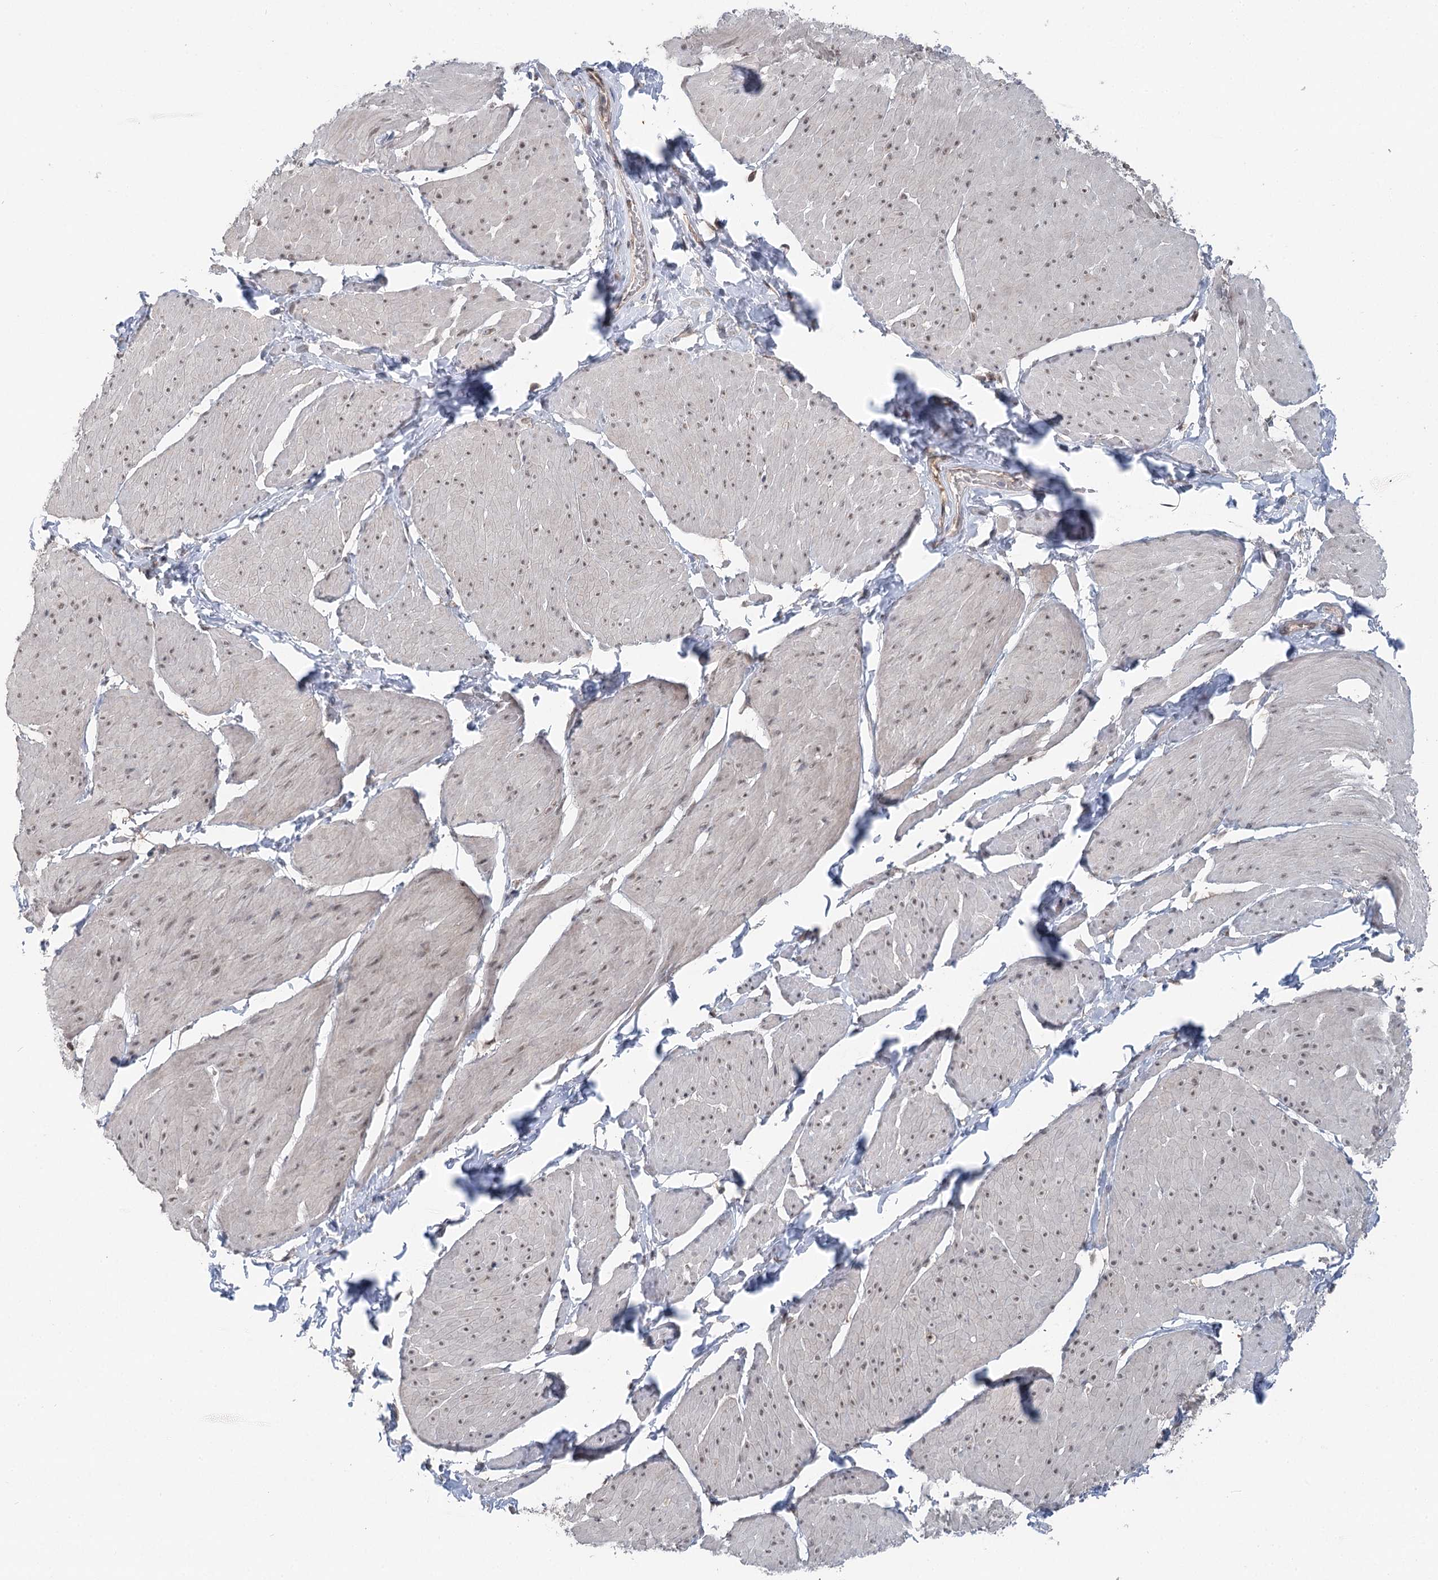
{"staining": {"intensity": "moderate", "quantity": ">75%", "location": "nuclear"}, "tissue": "smooth muscle", "cell_type": "Smooth muscle cells", "image_type": "normal", "snomed": [{"axis": "morphology", "description": "Urothelial carcinoma, High grade"}, {"axis": "topography", "description": "Urinary bladder"}], "caption": "Smooth muscle stained with a brown dye demonstrates moderate nuclear positive positivity in approximately >75% of smooth muscle cells.", "gene": "CCSER2", "patient": {"sex": "male", "age": 46}}